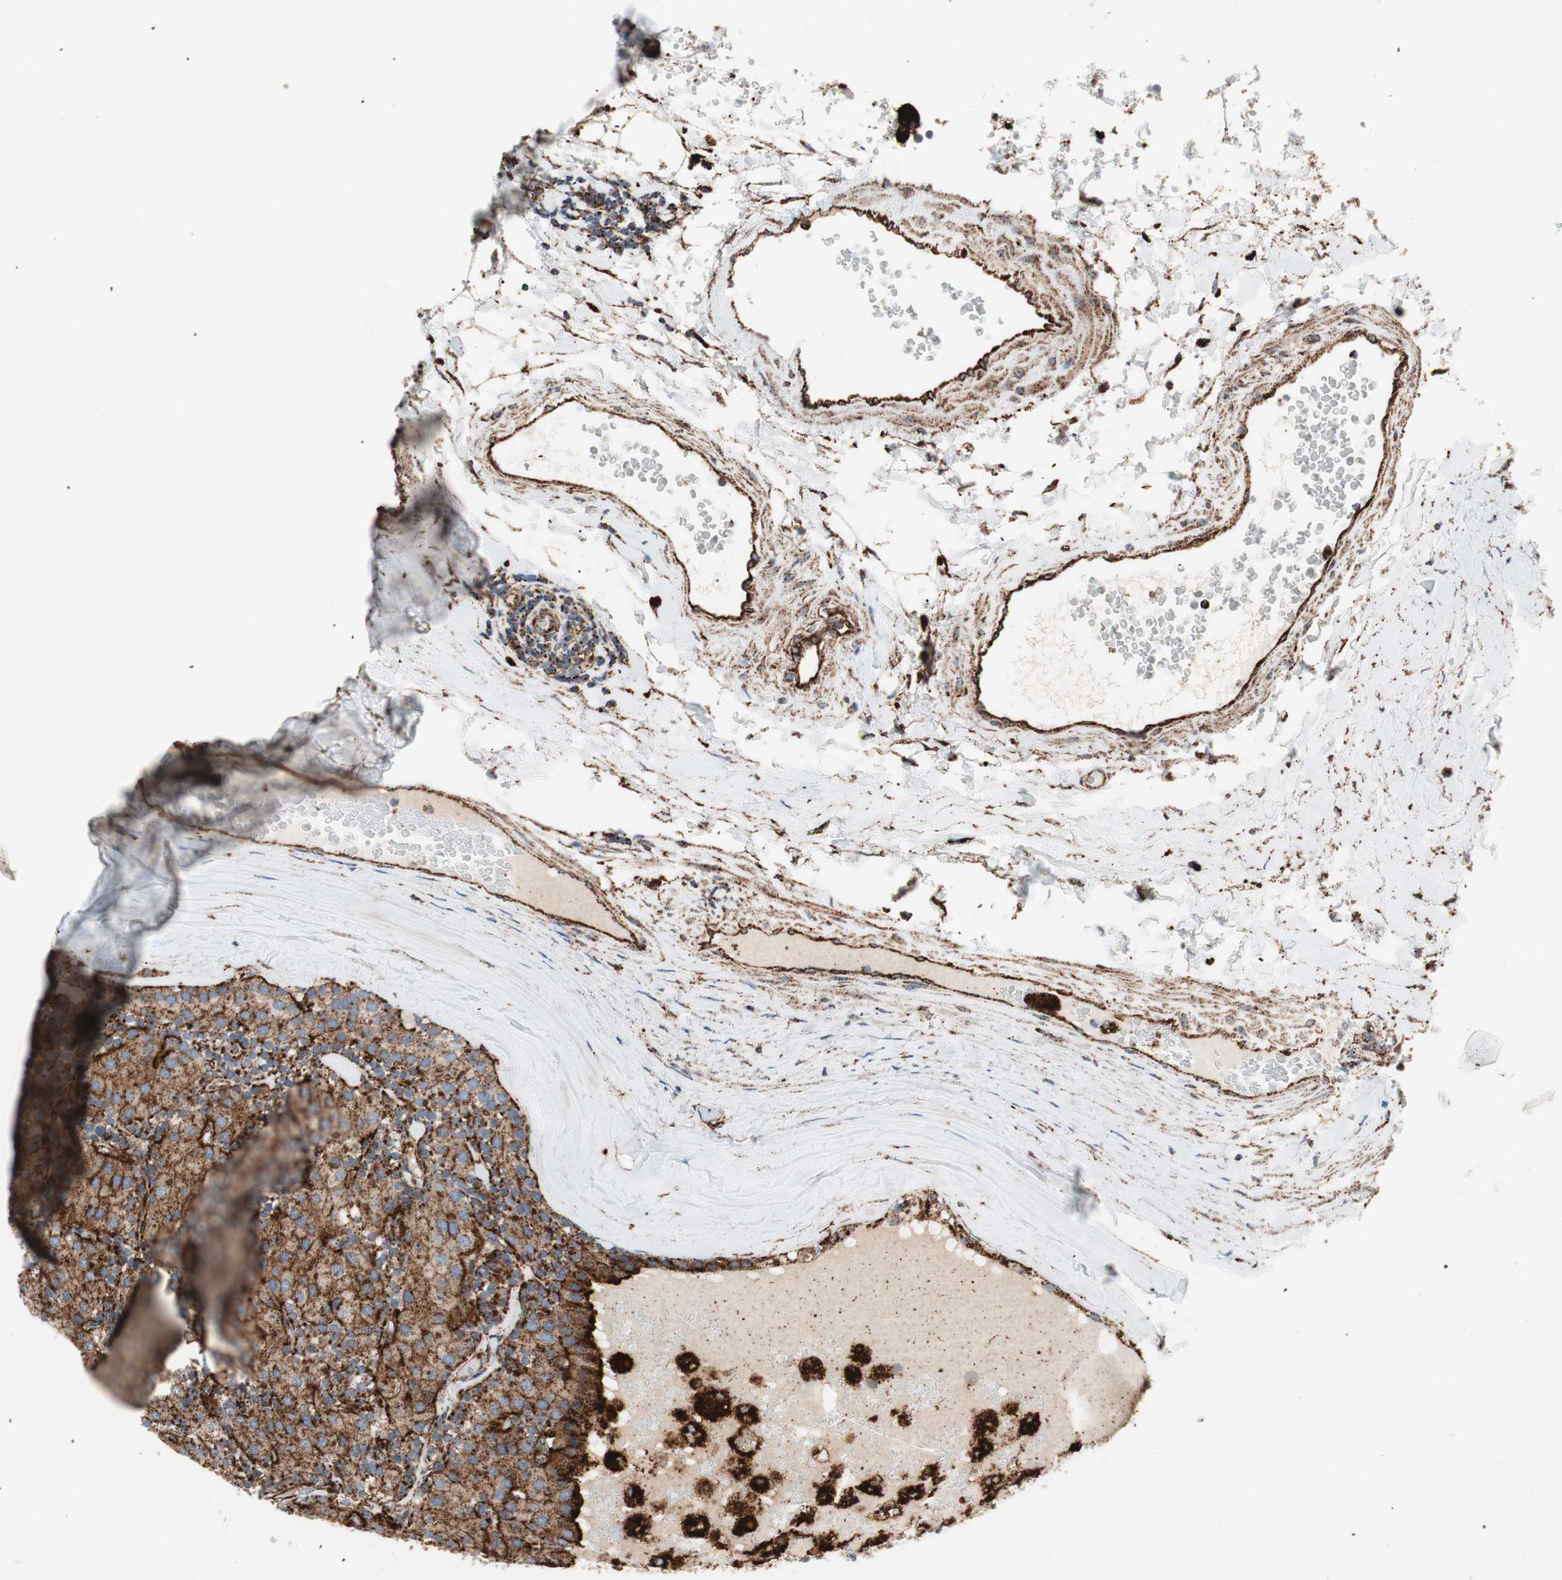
{"staining": {"intensity": "strong", "quantity": ">75%", "location": "cytoplasmic/membranous"}, "tissue": "parathyroid gland", "cell_type": "Glandular cells", "image_type": "normal", "snomed": [{"axis": "morphology", "description": "Normal tissue, NOS"}, {"axis": "morphology", "description": "Adenoma, NOS"}, {"axis": "topography", "description": "Parathyroid gland"}], "caption": "An immunohistochemistry (IHC) photomicrograph of normal tissue is shown. Protein staining in brown shows strong cytoplasmic/membranous positivity in parathyroid gland within glandular cells. (DAB IHC, brown staining for protein, blue staining for nuclei).", "gene": "LAMP1", "patient": {"sex": "female", "age": 86}}